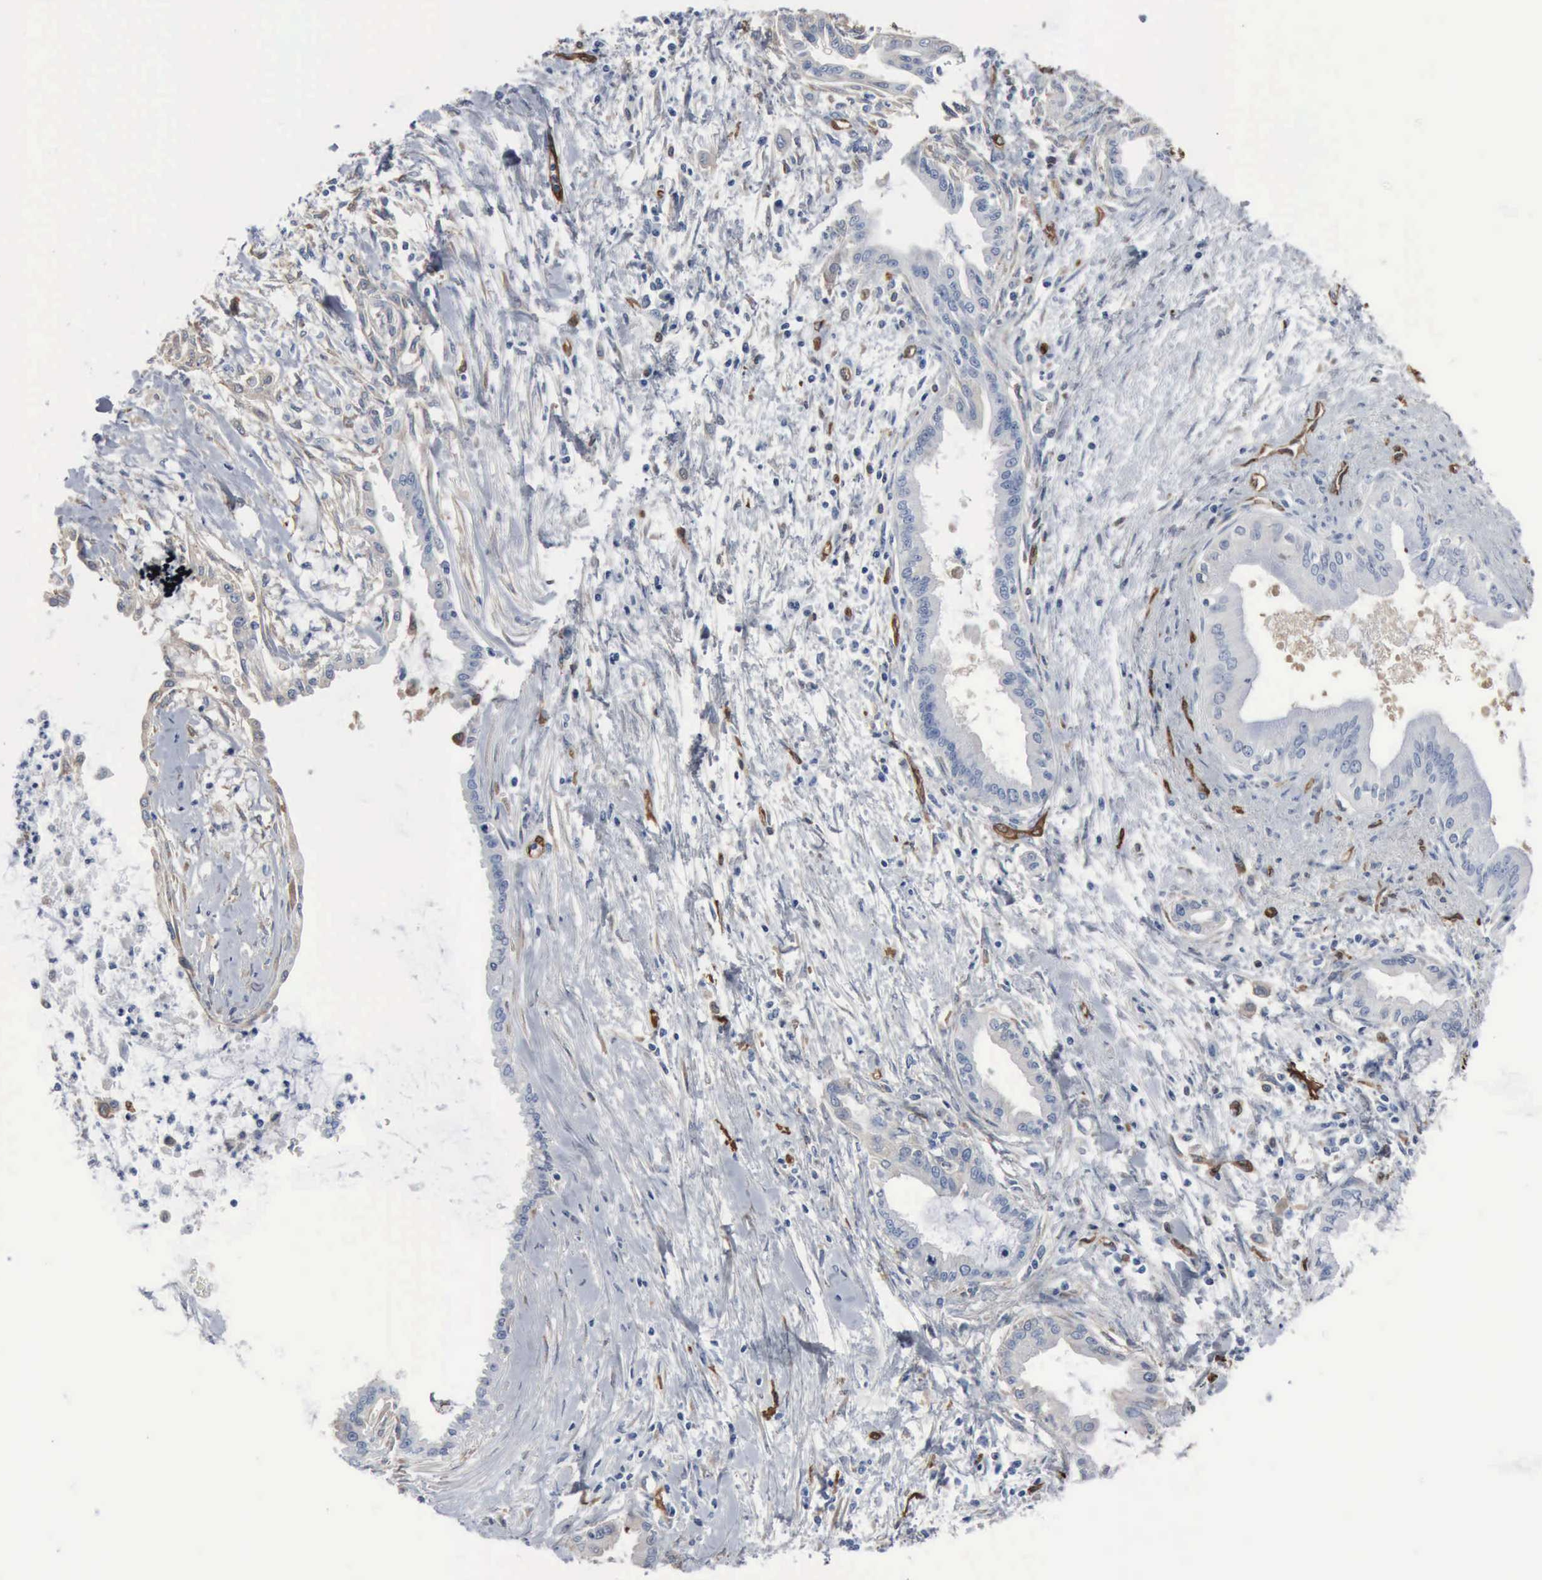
{"staining": {"intensity": "negative", "quantity": "none", "location": "none"}, "tissue": "pancreatic cancer", "cell_type": "Tumor cells", "image_type": "cancer", "snomed": [{"axis": "morphology", "description": "Adenocarcinoma, NOS"}, {"axis": "topography", "description": "Pancreas"}], "caption": "A micrograph of pancreatic cancer (adenocarcinoma) stained for a protein shows no brown staining in tumor cells.", "gene": "FSCN1", "patient": {"sex": "female", "age": 64}}